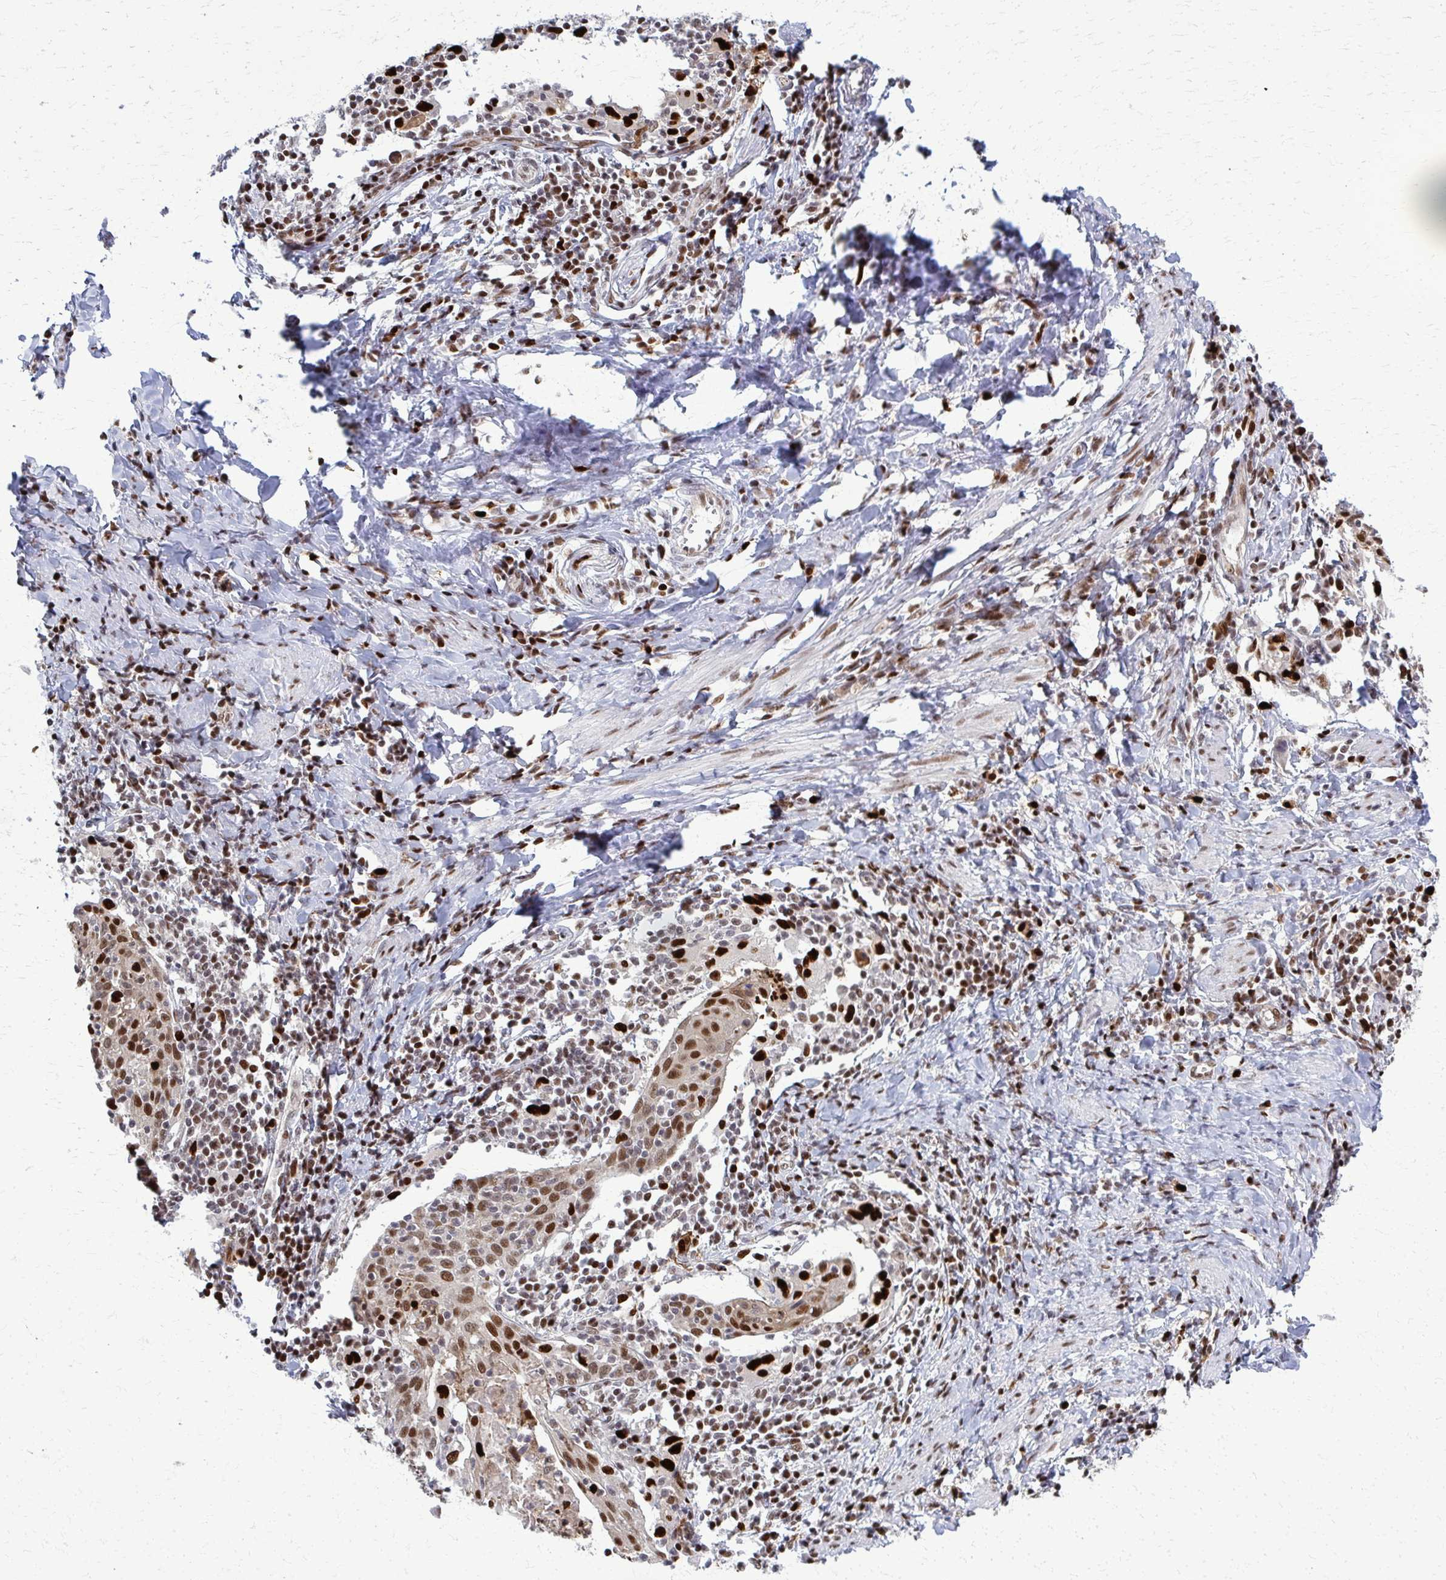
{"staining": {"intensity": "moderate", "quantity": ">75%", "location": "nuclear"}, "tissue": "cervical cancer", "cell_type": "Tumor cells", "image_type": "cancer", "snomed": [{"axis": "morphology", "description": "Squamous cell carcinoma, NOS"}, {"axis": "topography", "description": "Cervix"}], "caption": "Immunohistochemistry (IHC) image of cervical squamous cell carcinoma stained for a protein (brown), which exhibits medium levels of moderate nuclear positivity in about >75% of tumor cells.", "gene": "ZNF559", "patient": {"sex": "female", "age": 52}}